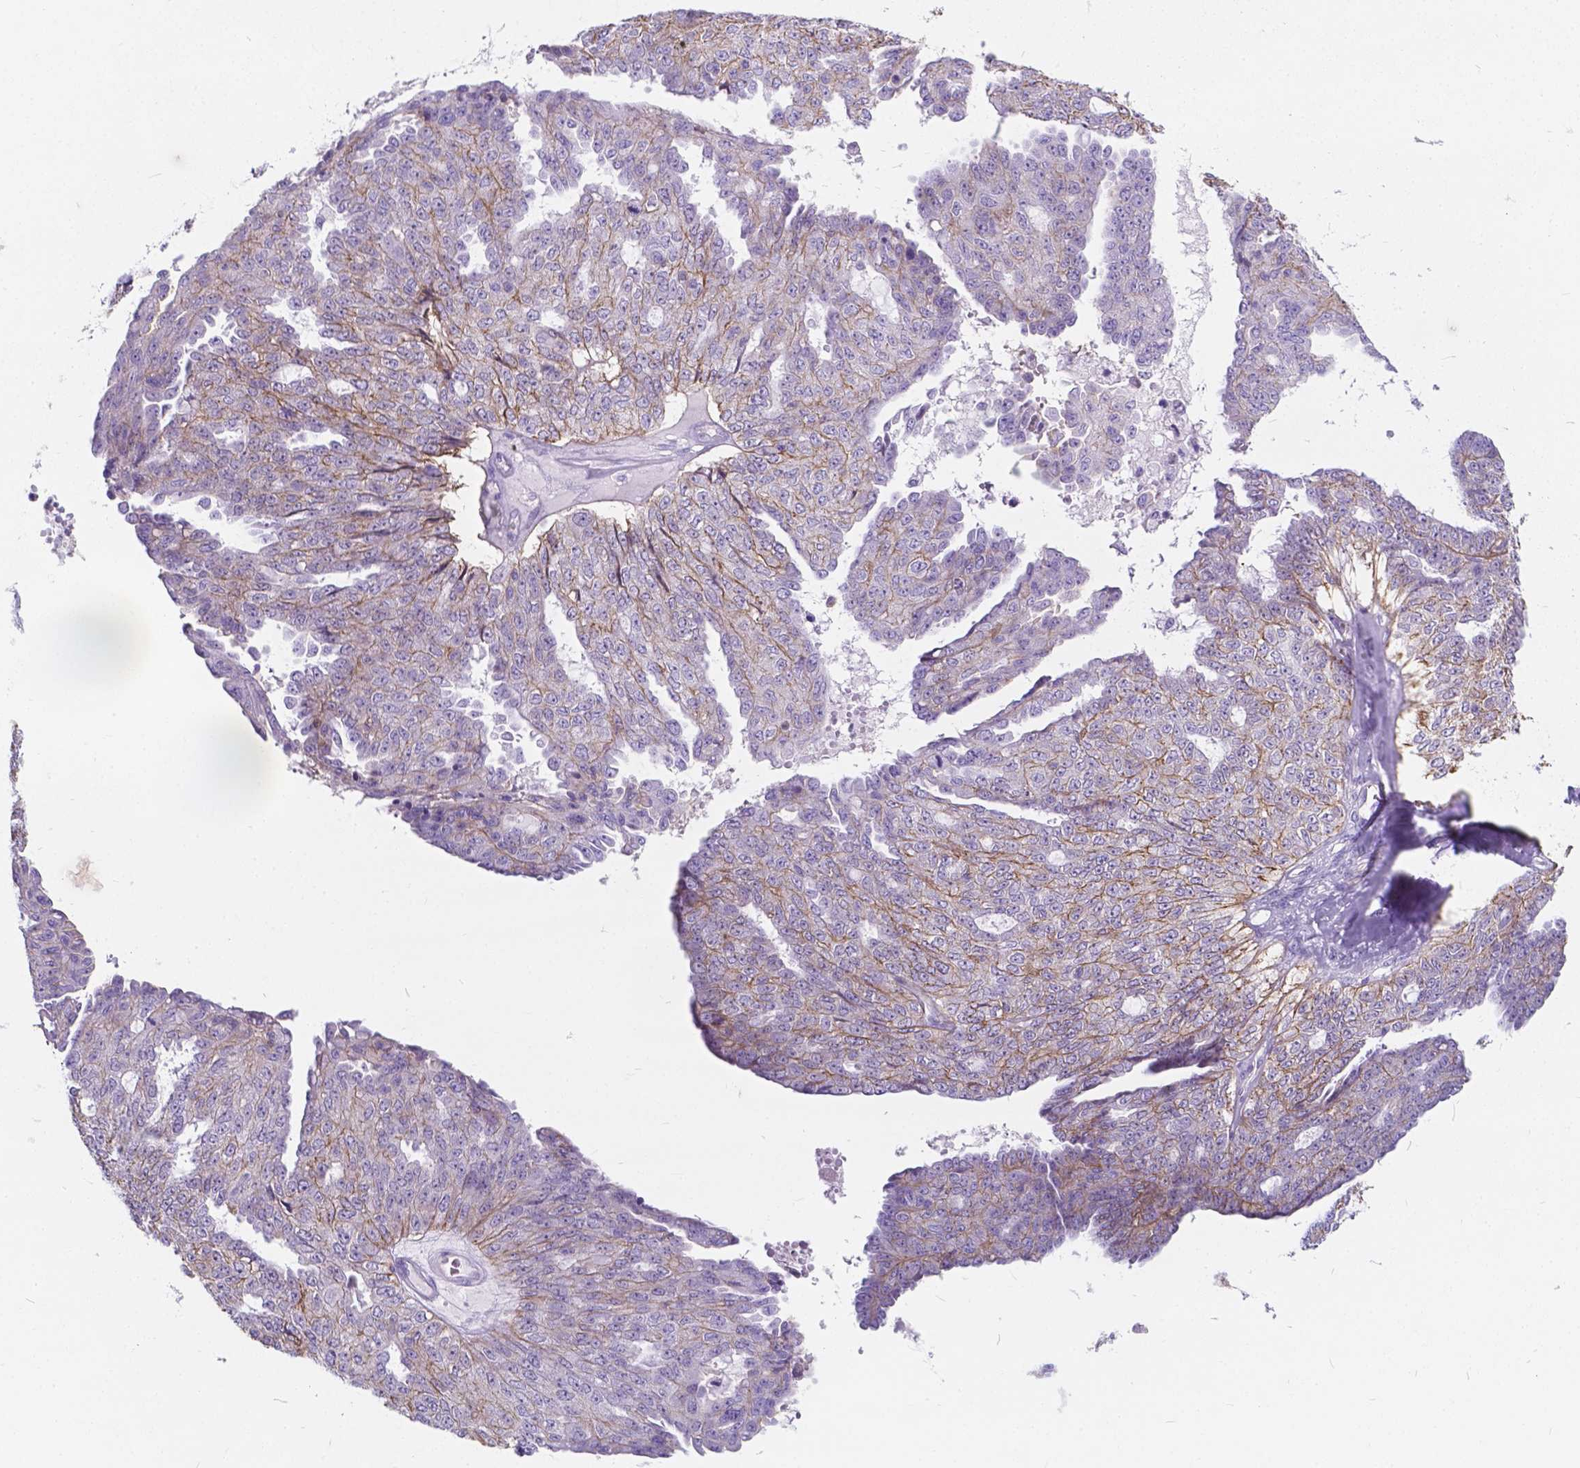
{"staining": {"intensity": "moderate", "quantity": "<25%", "location": "cytoplasmic/membranous"}, "tissue": "ovarian cancer", "cell_type": "Tumor cells", "image_type": "cancer", "snomed": [{"axis": "morphology", "description": "Cystadenocarcinoma, serous, NOS"}, {"axis": "topography", "description": "Ovary"}], "caption": "Protein positivity by IHC reveals moderate cytoplasmic/membranous expression in about <25% of tumor cells in ovarian serous cystadenocarcinoma.", "gene": "KIAA0040", "patient": {"sex": "female", "age": 71}}